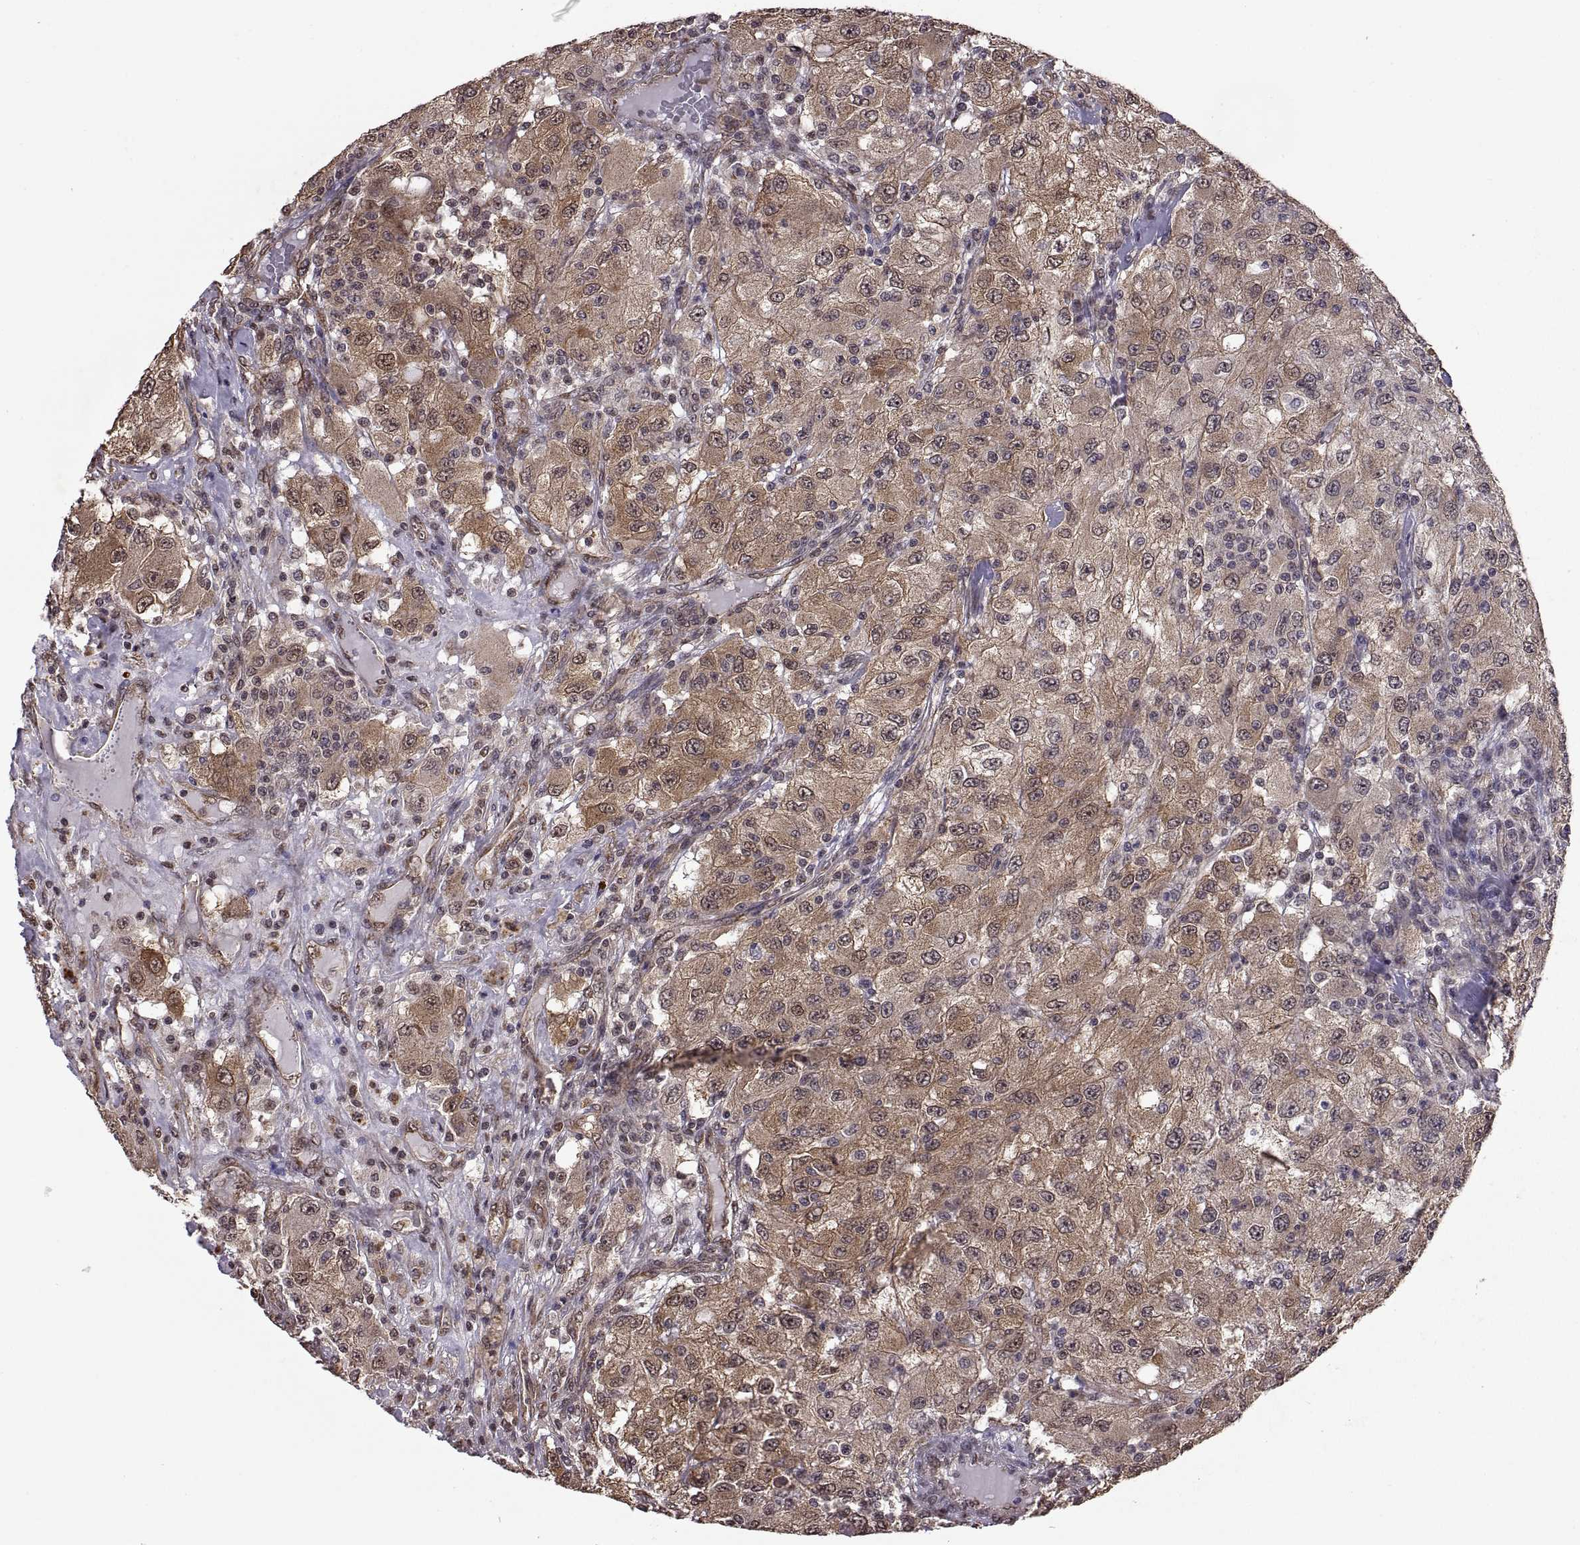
{"staining": {"intensity": "moderate", "quantity": ">75%", "location": "cytoplasmic/membranous"}, "tissue": "renal cancer", "cell_type": "Tumor cells", "image_type": "cancer", "snomed": [{"axis": "morphology", "description": "Adenocarcinoma, NOS"}, {"axis": "topography", "description": "Kidney"}], "caption": "Renal cancer (adenocarcinoma) stained with DAB immunohistochemistry displays medium levels of moderate cytoplasmic/membranous positivity in approximately >75% of tumor cells. Nuclei are stained in blue.", "gene": "ARRB1", "patient": {"sex": "female", "age": 67}}